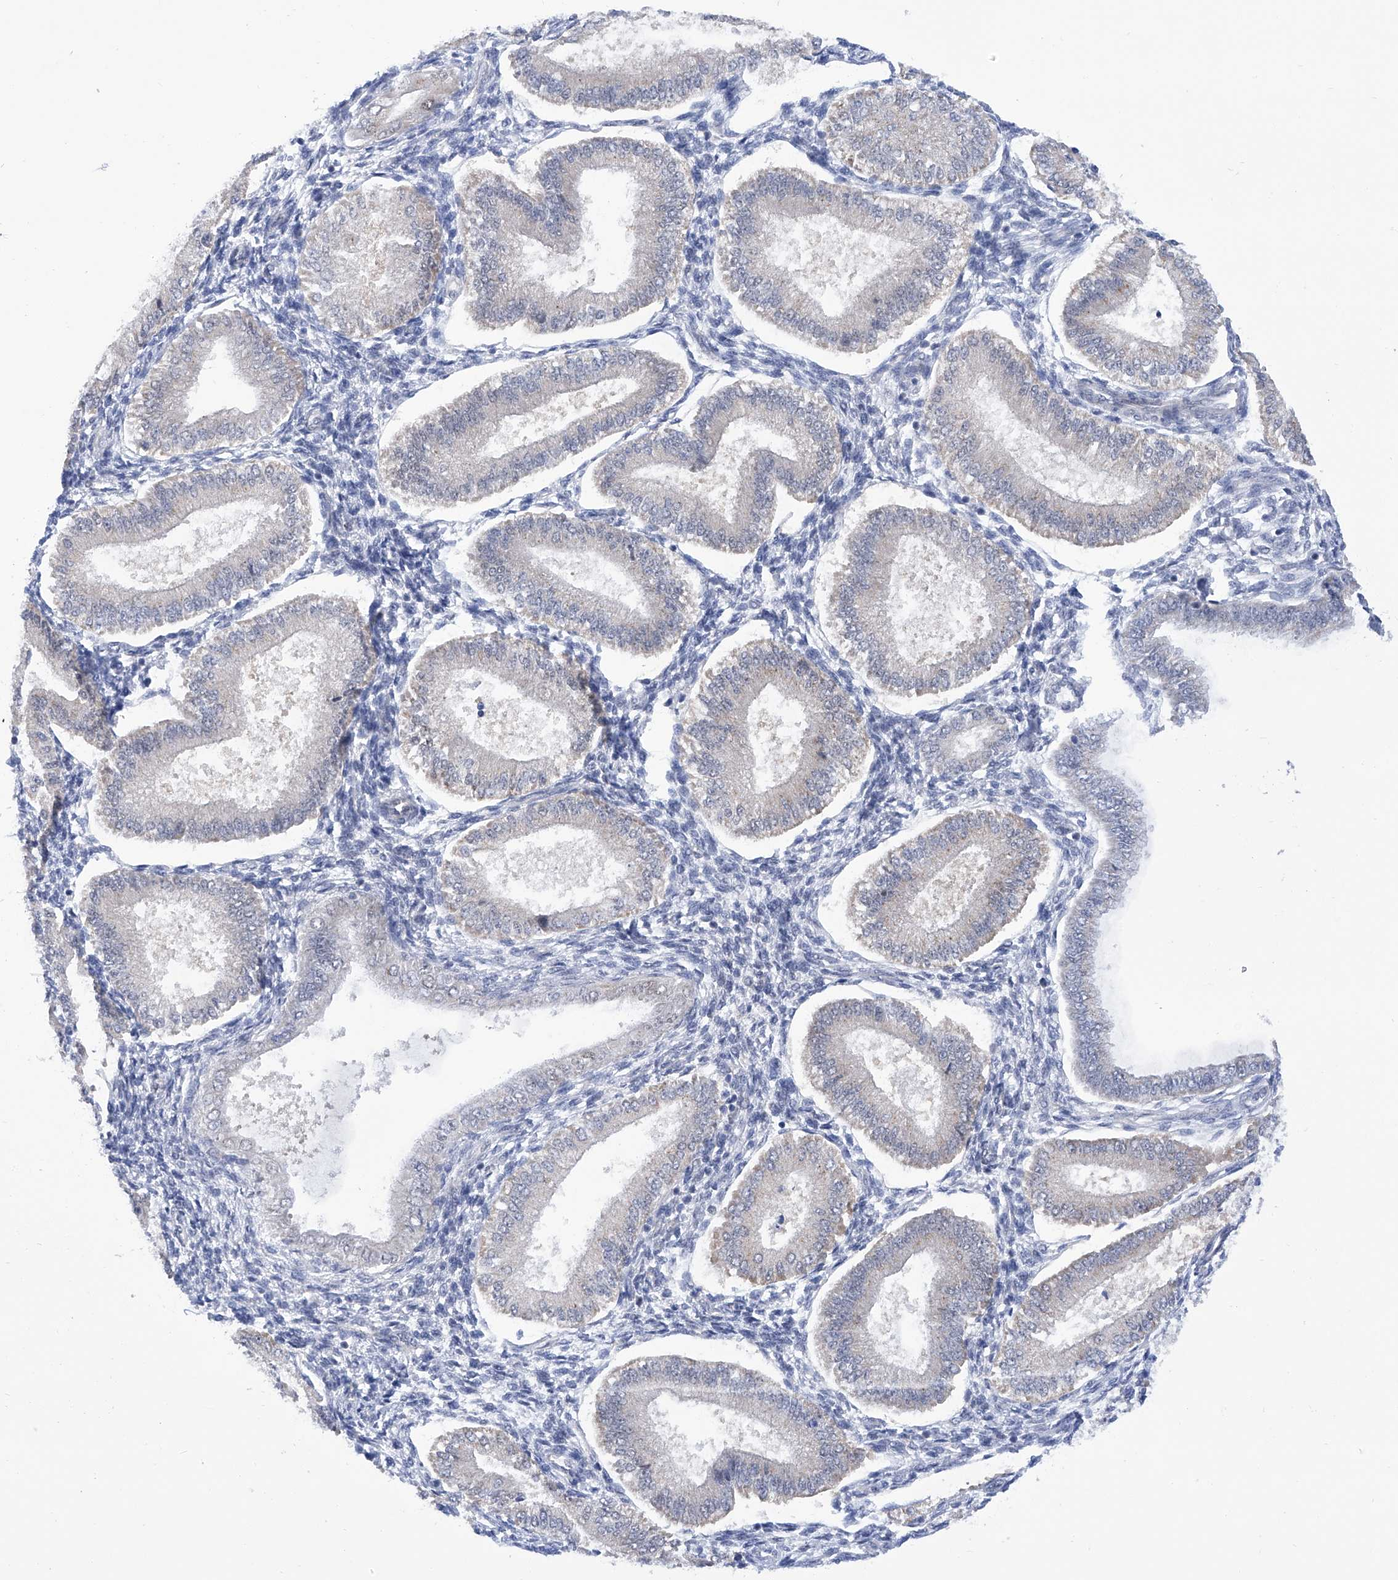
{"staining": {"intensity": "negative", "quantity": "none", "location": "none"}, "tissue": "endometrium", "cell_type": "Cells in endometrial stroma", "image_type": "normal", "snomed": [{"axis": "morphology", "description": "Normal tissue, NOS"}, {"axis": "topography", "description": "Endometrium"}], "caption": "The histopathology image shows no significant staining in cells in endometrial stroma of endometrium.", "gene": "SART1", "patient": {"sex": "female", "age": 39}}